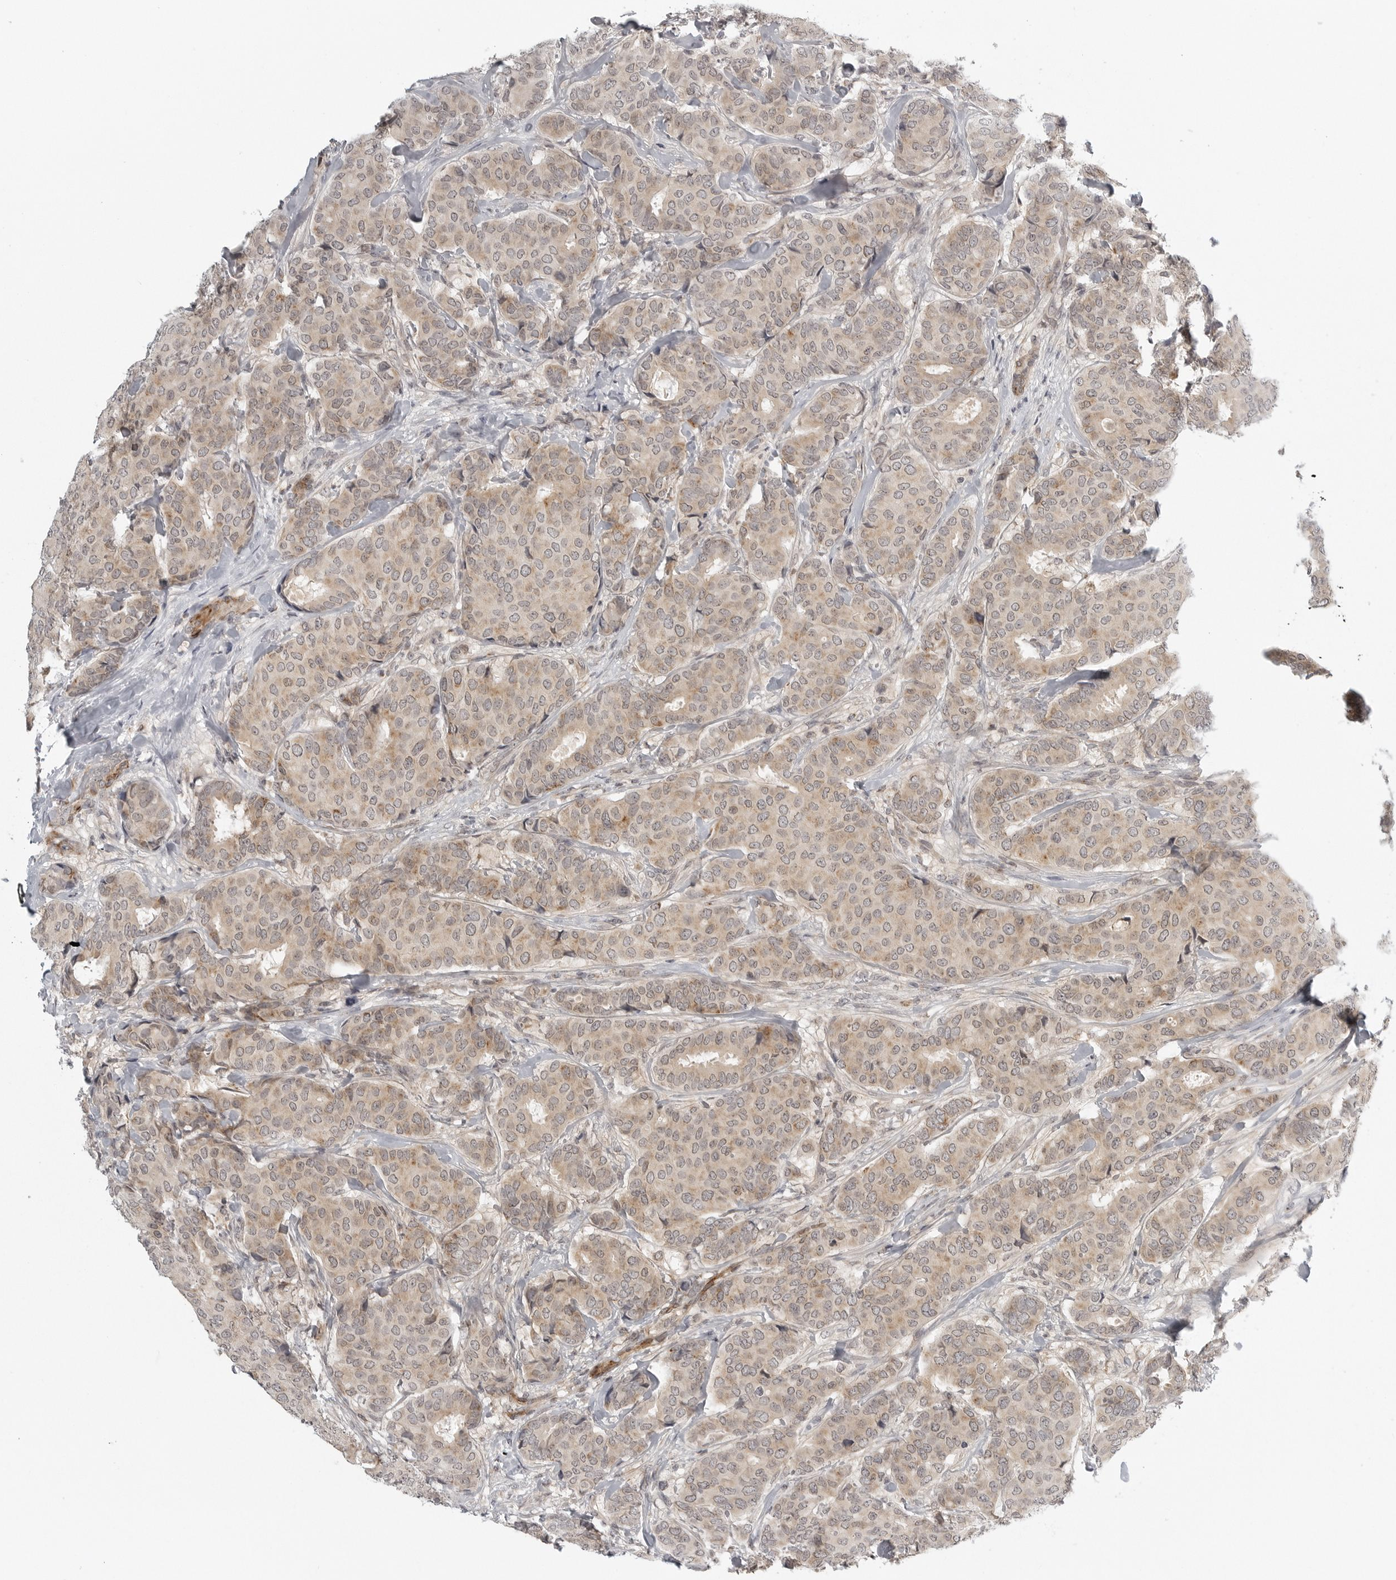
{"staining": {"intensity": "moderate", "quantity": ">75%", "location": "cytoplasmic/membranous"}, "tissue": "breast cancer", "cell_type": "Tumor cells", "image_type": "cancer", "snomed": [{"axis": "morphology", "description": "Duct carcinoma"}, {"axis": "topography", "description": "Breast"}], "caption": "Immunohistochemical staining of human intraductal carcinoma (breast) shows moderate cytoplasmic/membranous protein expression in approximately >75% of tumor cells. The protein of interest is shown in brown color, while the nuclei are stained blue.", "gene": "TUT4", "patient": {"sex": "female", "age": 75}}